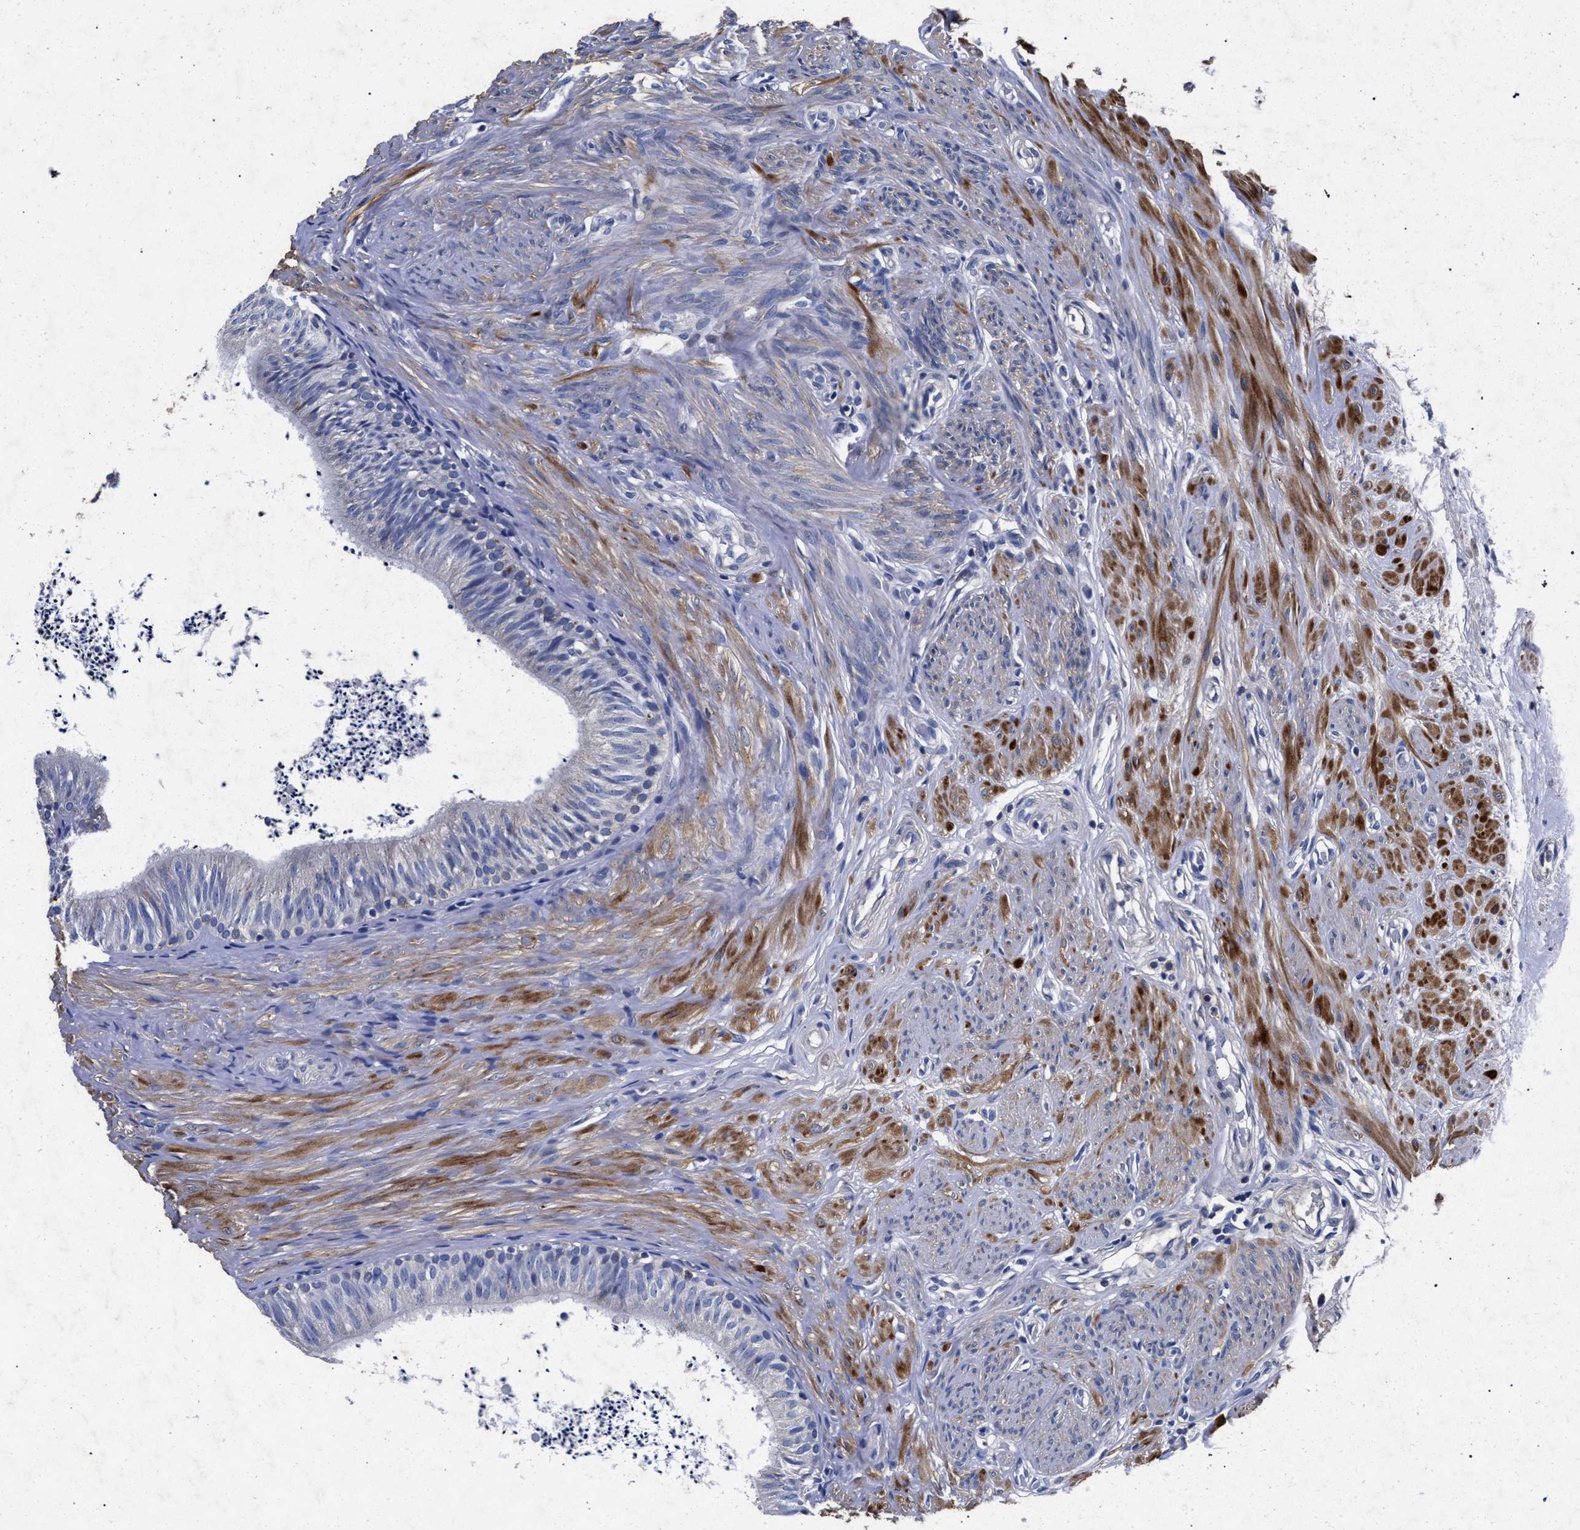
{"staining": {"intensity": "negative", "quantity": "none", "location": "none"}, "tissue": "epididymis", "cell_type": "Glandular cells", "image_type": "normal", "snomed": [{"axis": "morphology", "description": "Normal tissue, NOS"}, {"axis": "topography", "description": "Epididymis"}], "caption": "IHC of benign epididymis displays no positivity in glandular cells.", "gene": "HSD17B14", "patient": {"sex": "male", "age": 56}}